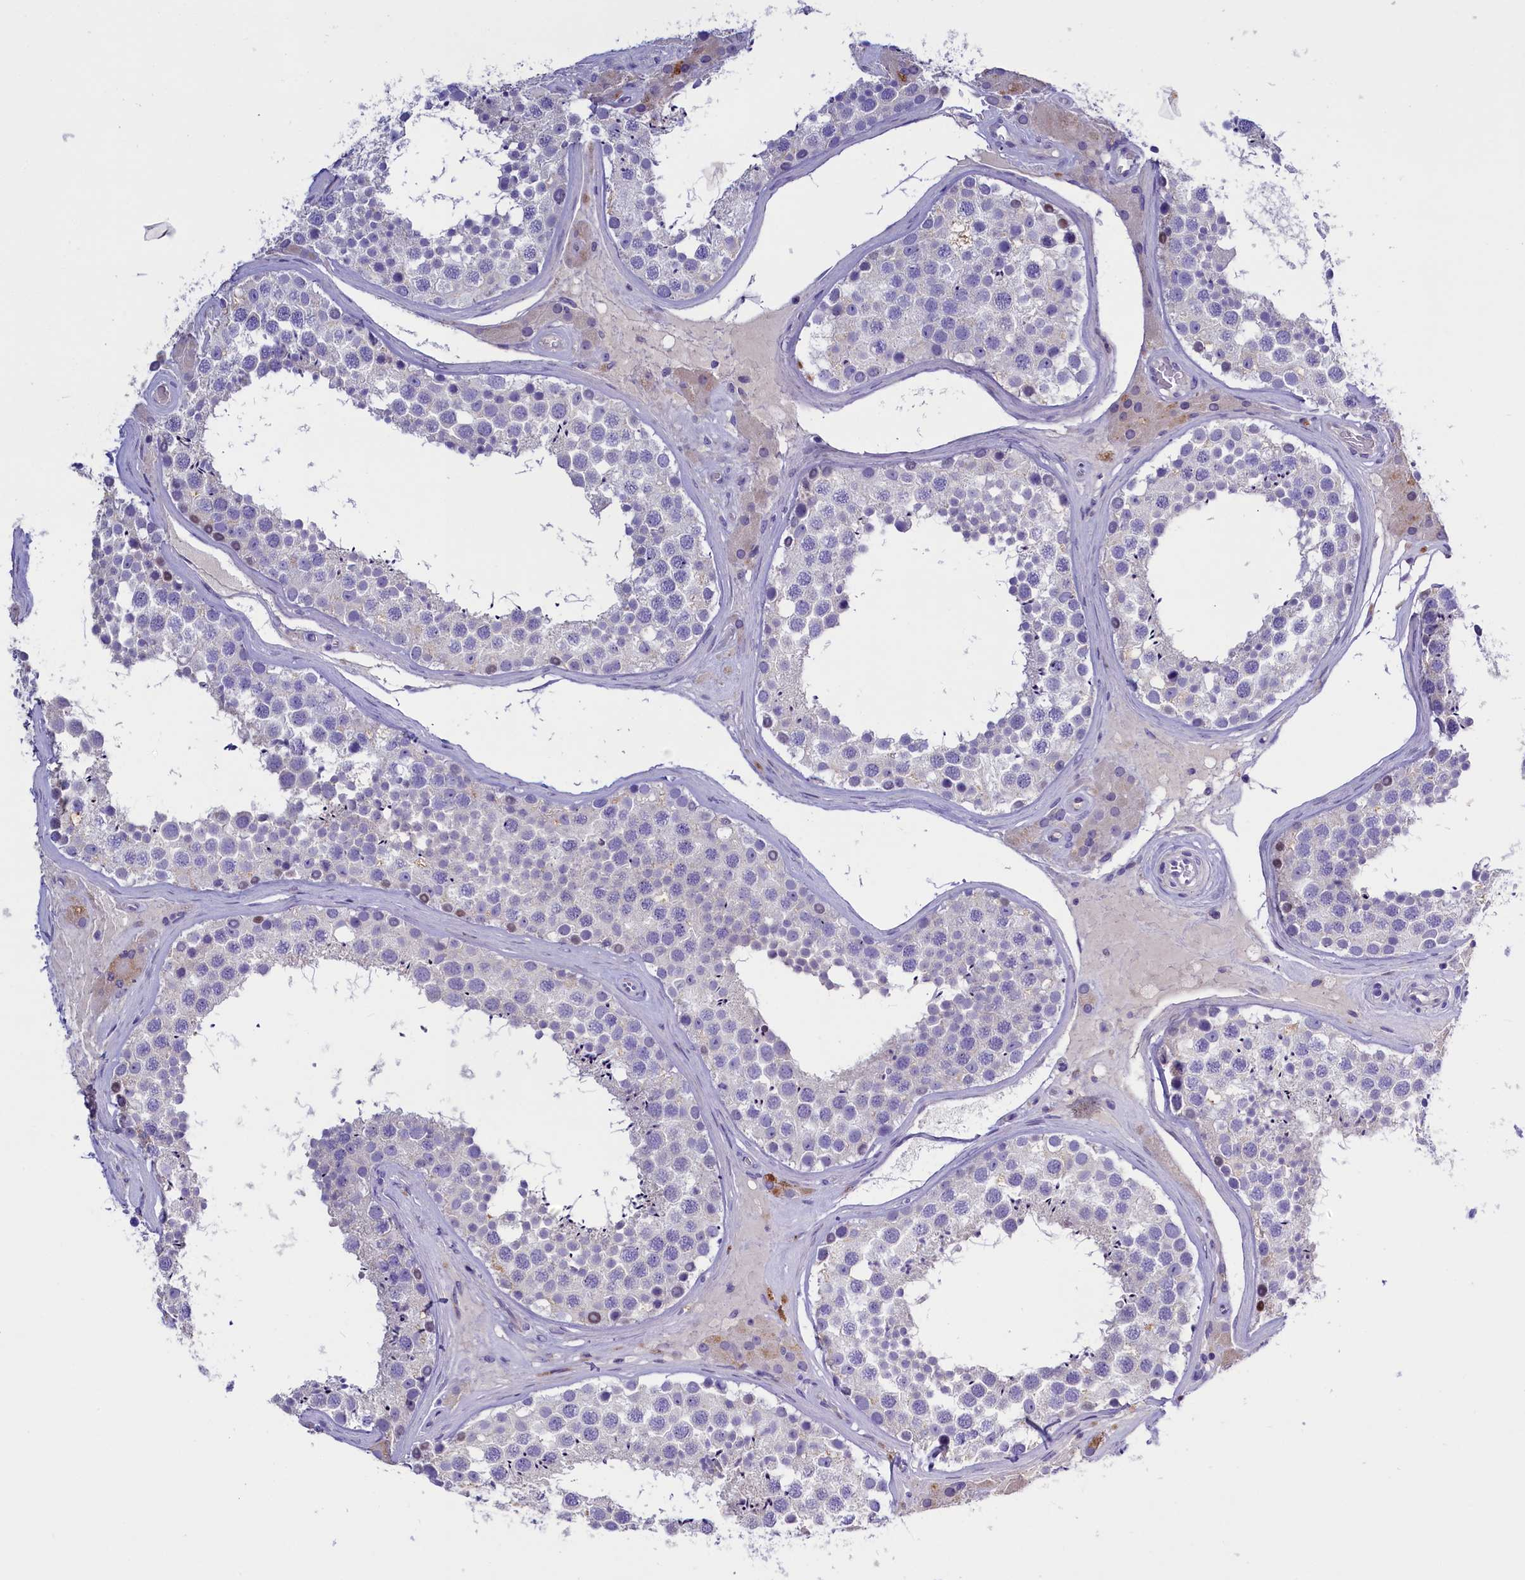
{"staining": {"intensity": "negative", "quantity": "none", "location": "none"}, "tissue": "testis", "cell_type": "Cells in seminiferous ducts", "image_type": "normal", "snomed": [{"axis": "morphology", "description": "Normal tissue, NOS"}, {"axis": "topography", "description": "Testis"}], "caption": "Immunohistochemistry of benign human testis shows no expression in cells in seminiferous ducts.", "gene": "RTTN", "patient": {"sex": "male", "age": 46}}